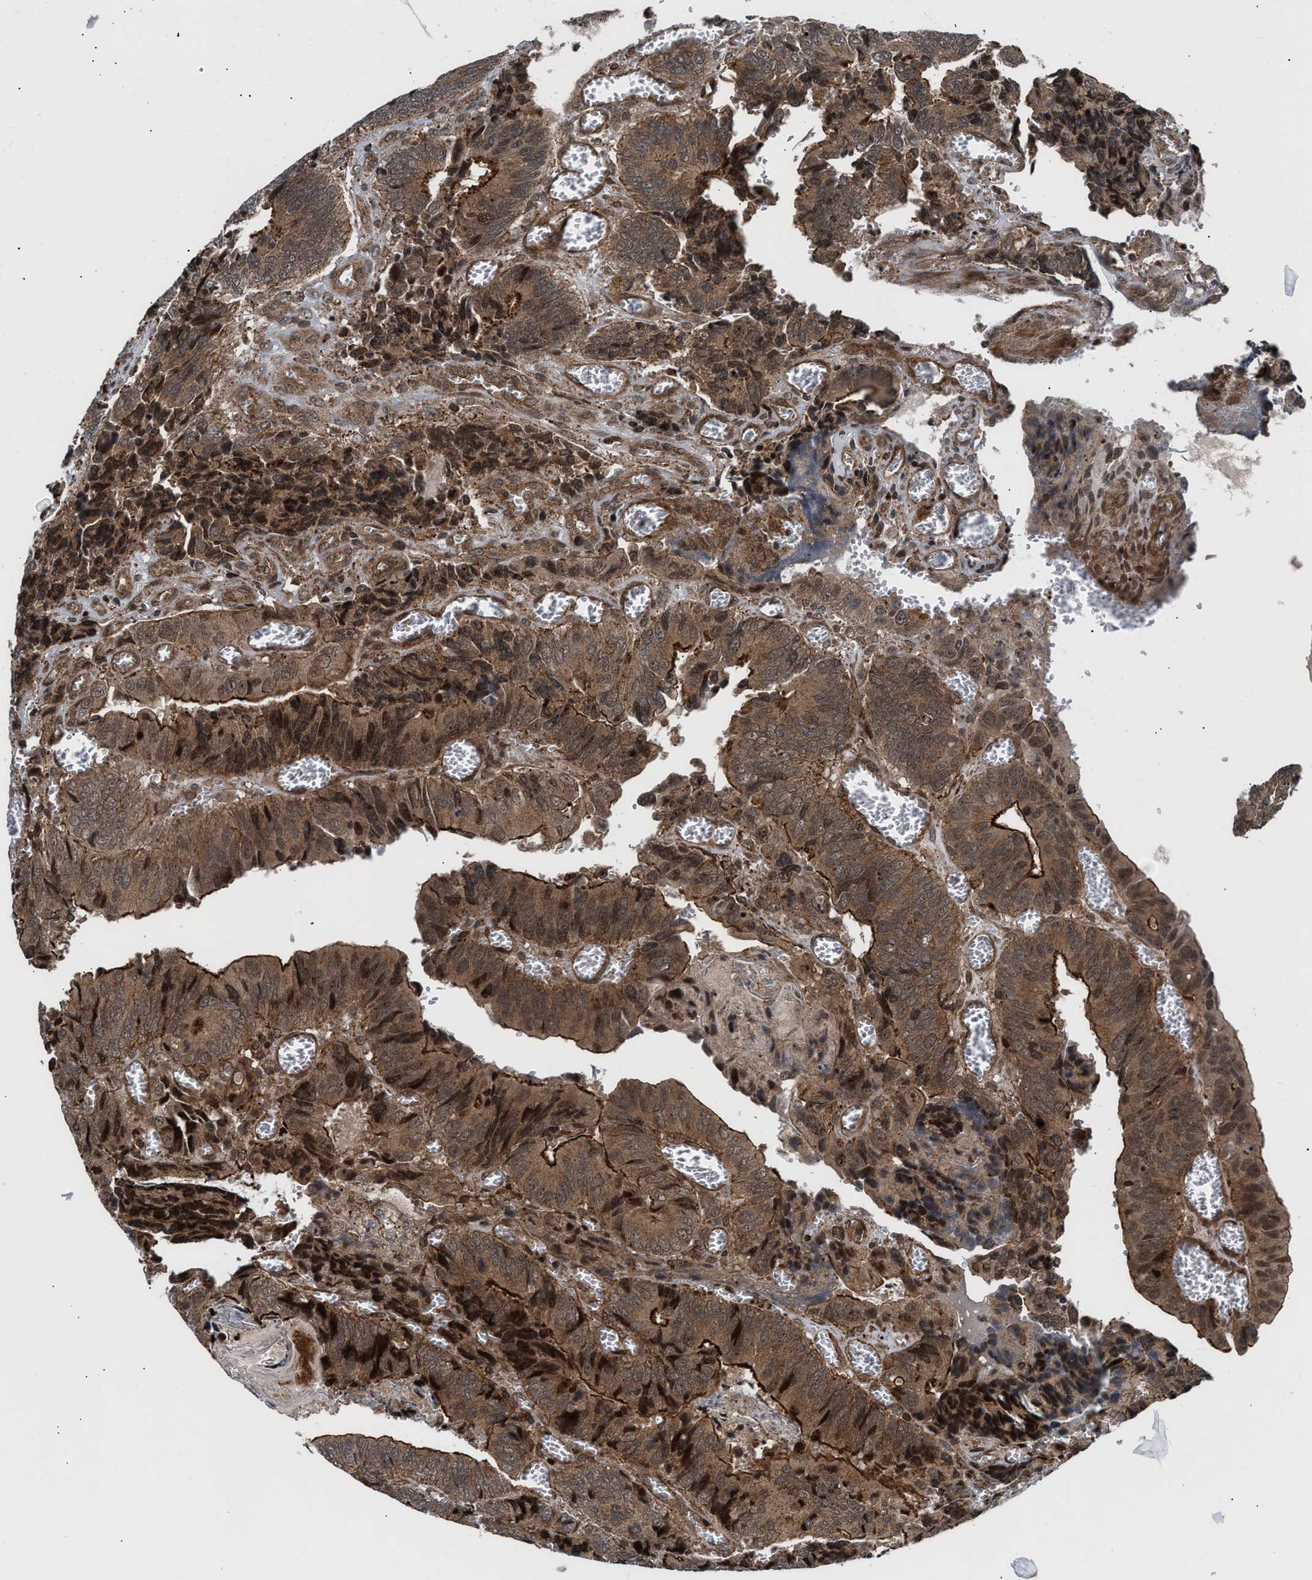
{"staining": {"intensity": "strong", "quantity": ">75%", "location": "cytoplasmic/membranous,nuclear"}, "tissue": "colorectal cancer", "cell_type": "Tumor cells", "image_type": "cancer", "snomed": [{"axis": "morphology", "description": "Adenocarcinoma, NOS"}, {"axis": "topography", "description": "Colon"}], "caption": "Immunohistochemistry micrograph of neoplastic tissue: colorectal adenocarcinoma stained using IHC displays high levels of strong protein expression localized specifically in the cytoplasmic/membranous and nuclear of tumor cells, appearing as a cytoplasmic/membranous and nuclear brown color.", "gene": "STAU2", "patient": {"sex": "male", "age": 72}}